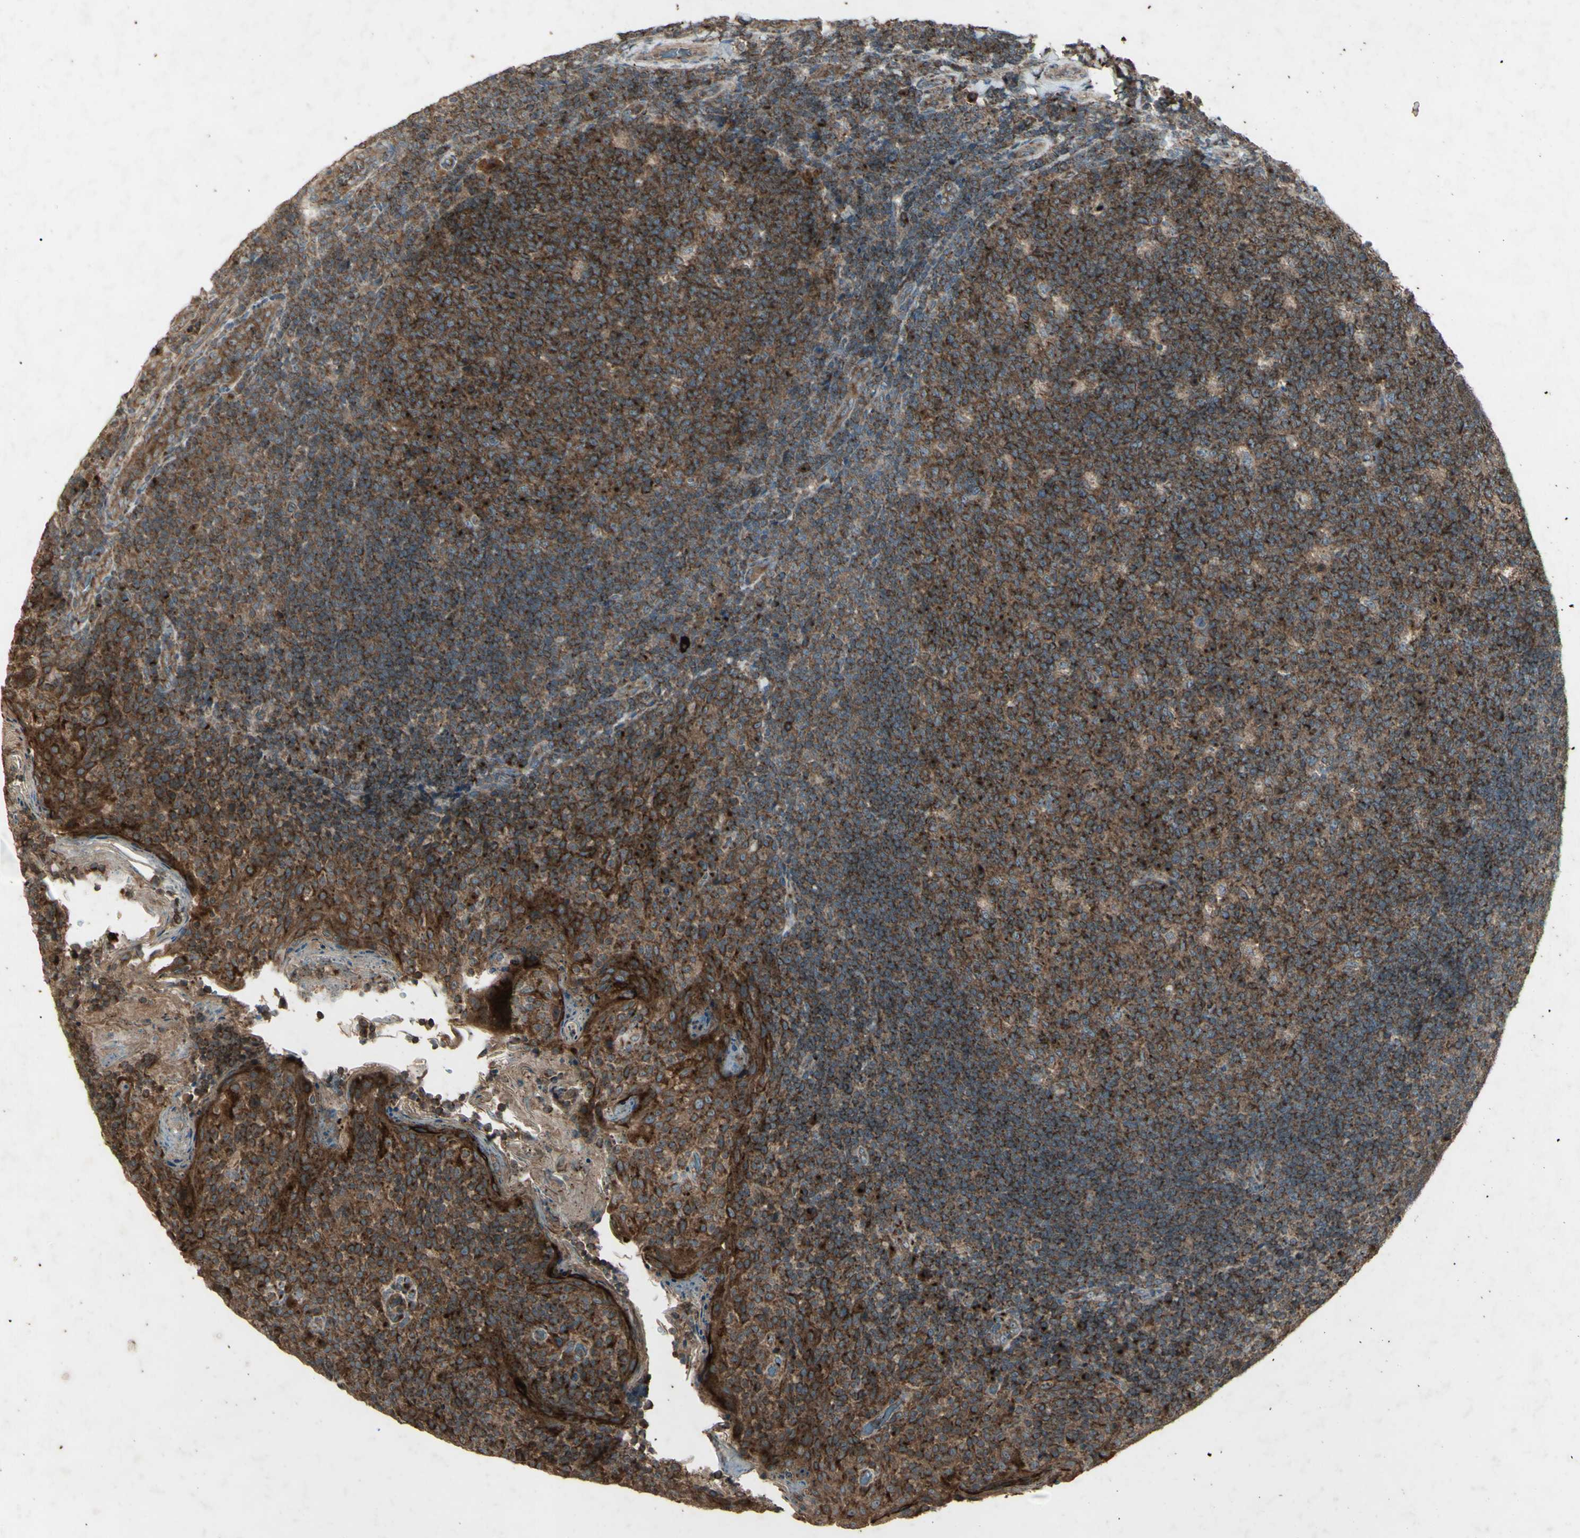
{"staining": {"intensity": "strong", "quantity": ">75%", "location": "cytoplasmic/membranous"}, "tissue": "tonsil", "cell_type": "Germinal center cells", "image_type": "normal", "snomed": [{"axis": "morphology", "description": "Normal tissue, NOS"}, {"axis": "topography", "description": "Tonsil"}], "caption": "This image reveals IHC staining of benign tonsil, with high strong cytoplasmic/membranous staining in about >75% of germinal center cells.", "gene": "AP1G1", "patient": {"sex": "male", "age": 17}}